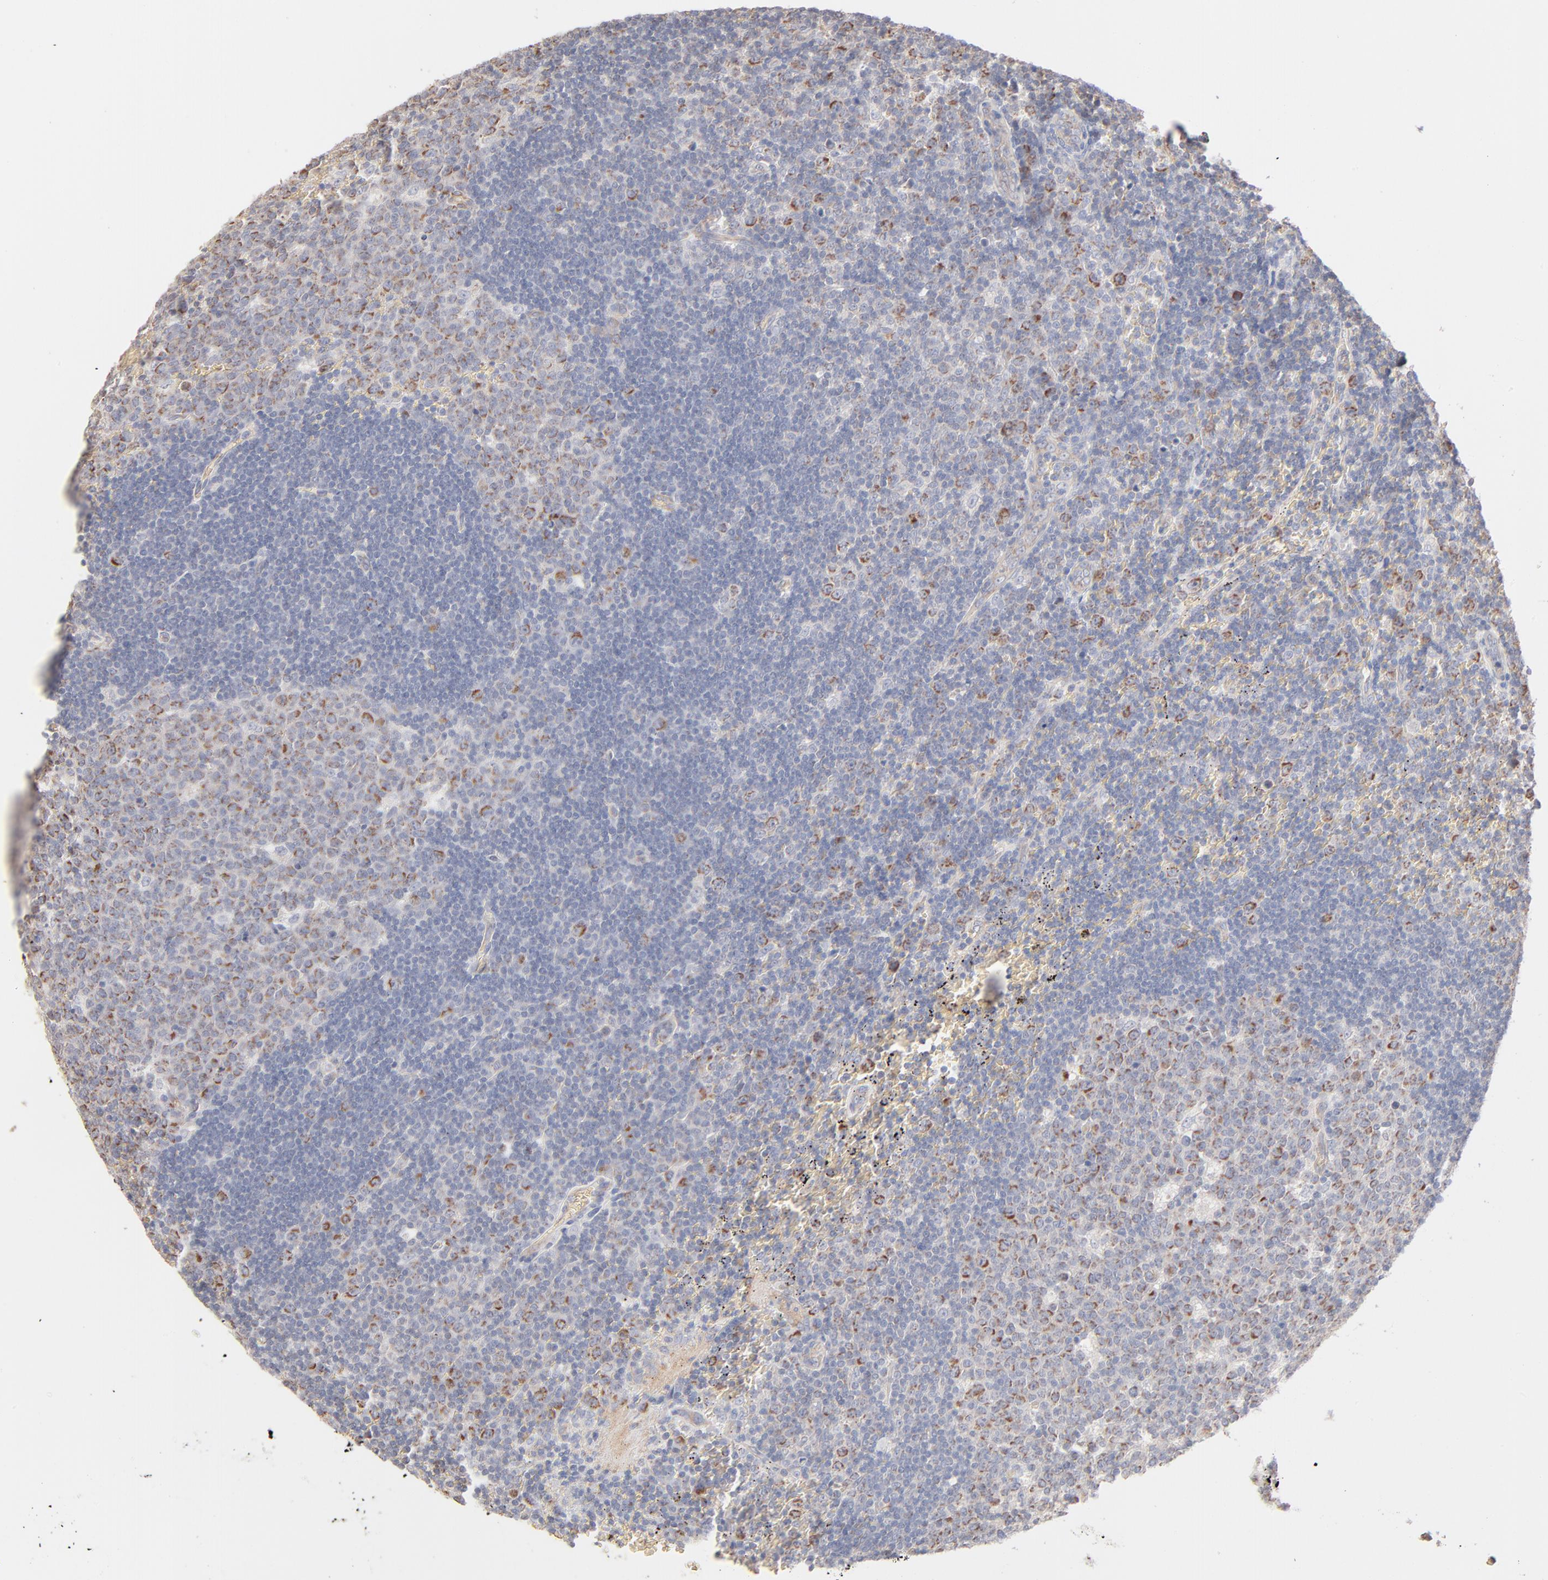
{"staining": {"intensity": "moderate", "quantity": "25%-75%", "location": "cytoplasmic/membranous"}, "tissue": "lymph node", "cell_type": "Germinal center cells", "image_type": "normal", "snomed": [{"axis": "morphology", "description": "Normal tissue, NOS"}, {"axis": "topography", "description": "Lymph node"}, {"axis": "topography", "description": "Salivary gland"}], "caption": "IHC micrograph of benign lymph node: lymph node stained using immunohistochemistry (IHC) displays medium levels of moderate protein expression localized specifically in the cytoplasmic/membranous of germinal center cells, appearing as a cytoplasmic/membranous brown color.", "gene": "SPTB", "patient": {"sex": "male", "age": 8}}